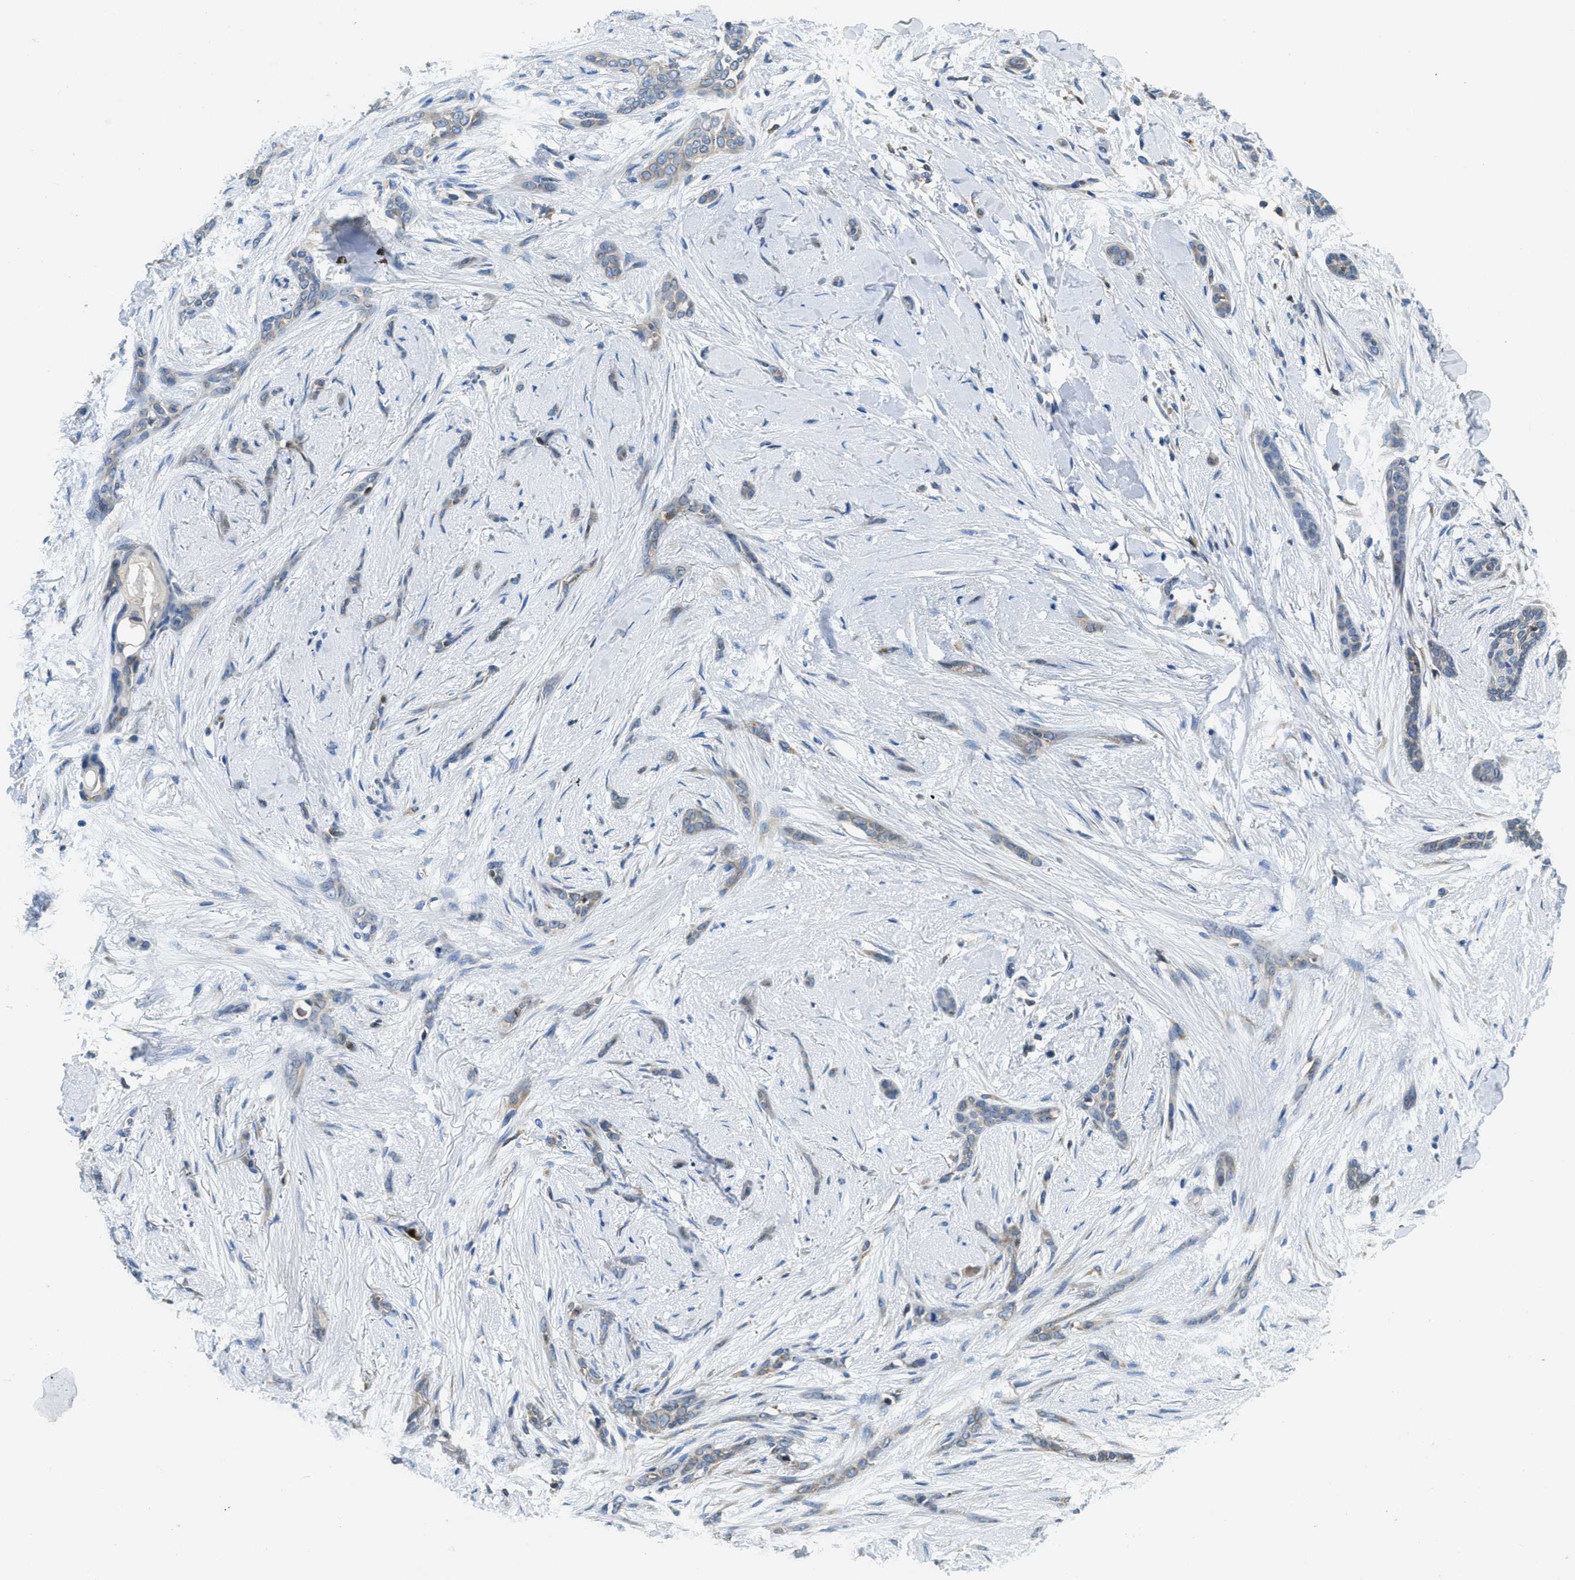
{"staining": {"intensity": "weak", "quantity": "<25%", "location": "cytoplasmic/membranous"}, "tissue": "skin cancer", "cell_type": "Tumor cells", "image_type": "cancer", "snomed": [{"axis": "morphology", "description": "Basal cell carcinoma"}, {"axis": "morphology", "description": "Adnexal tumor, benign"}, {"axis": "topography", "description": "Skin"}], "caption": "Immunohistochemical staining of skin basal cell carcinoma exhibits no significant staining in tumor cells.", "gene": "MPDU1", "patient": {"sex": "female", "age": 42}}